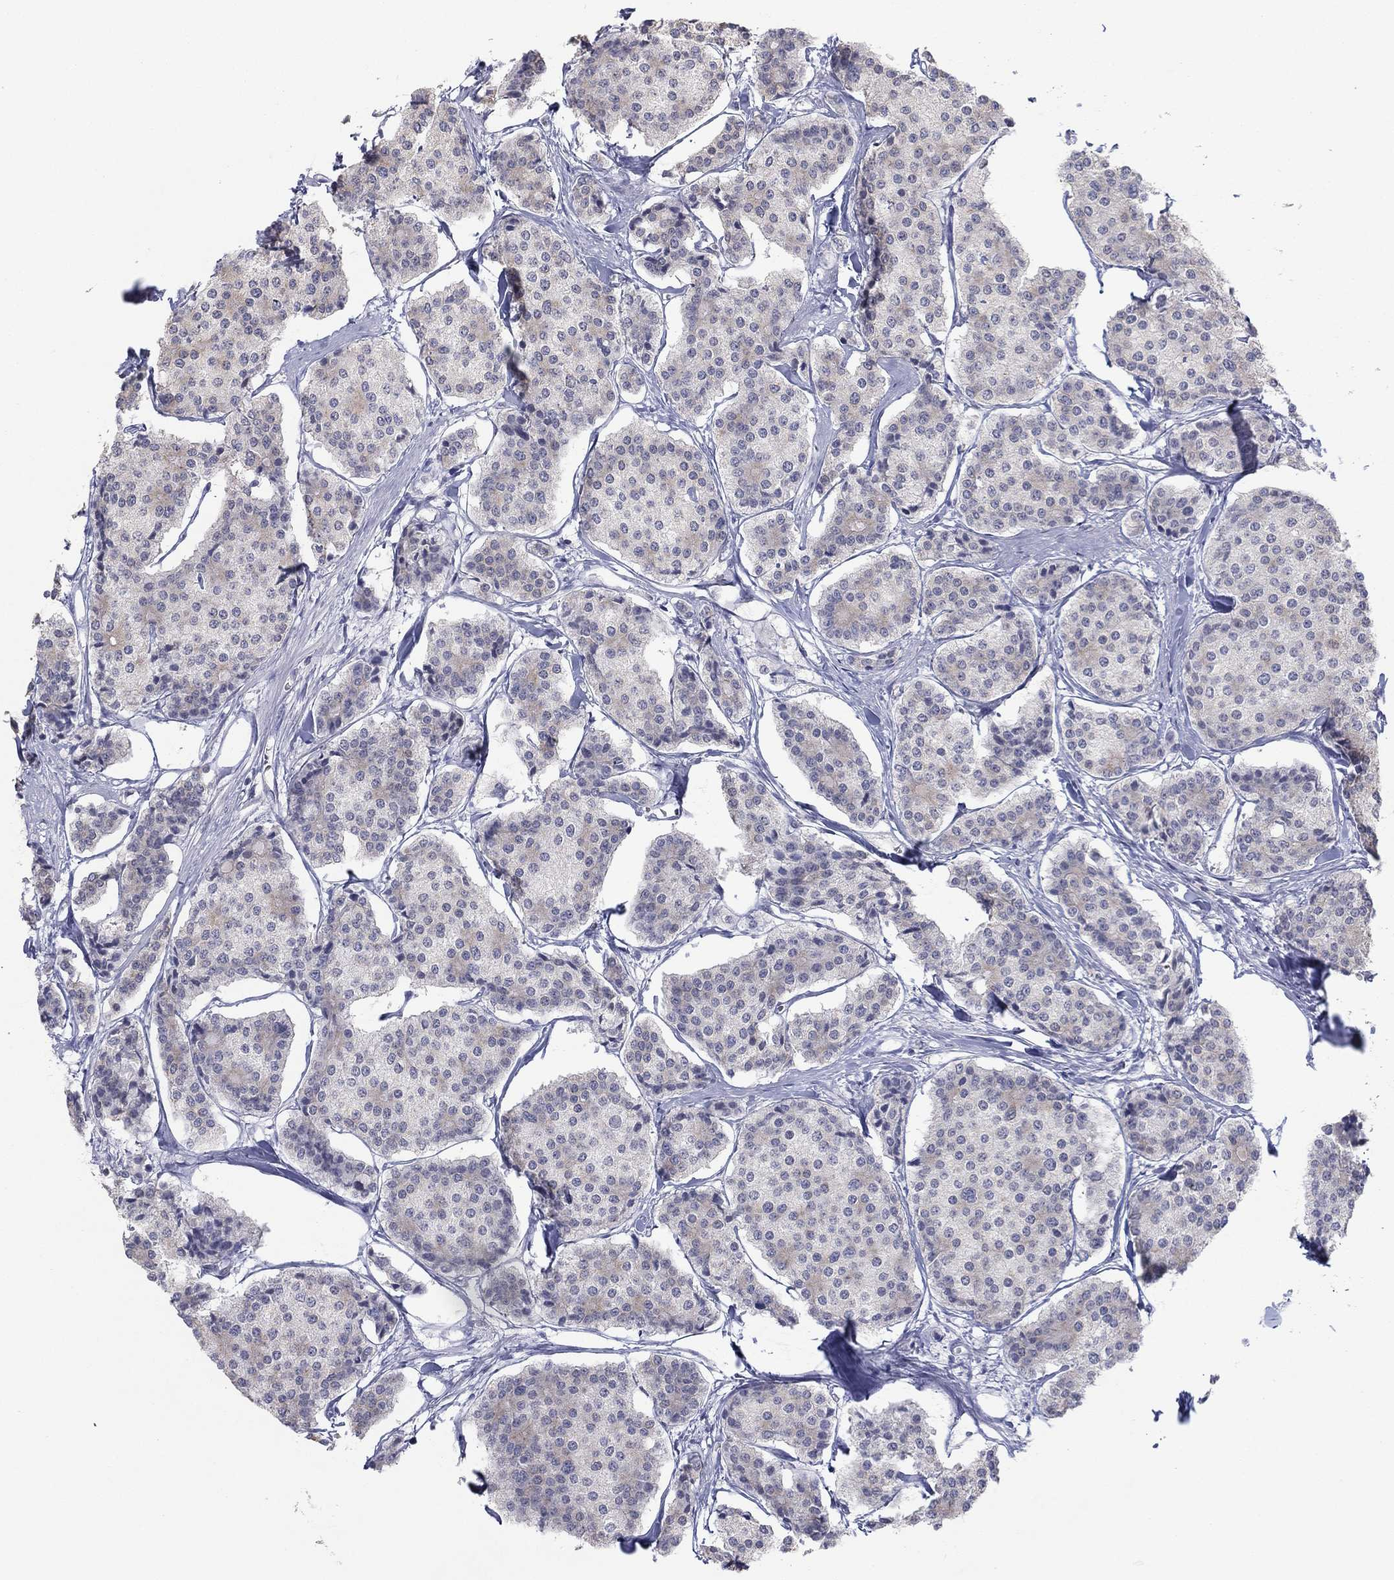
{"staining": {"intensity": "negative", "quantity": "none", "location": "none"}, "tissue": "carcinoid", "cell_type": "Tumor cells", "image_type": "cancer", "snomed": [{"axis": "morphology", "description": "Carcinoid, malignant, NOS"}, {"axis": "topography", "description": "Small intestine"}], "caption": "Tumor cells show no significant staining in malignant carcinoid. (Stains: DAB (3,3'-diaminobenzidine) IHC with hematoxylin counter stain, Microscopy: brightfield microscopy at high magnification).", "gene": "SLC22A2", "patient": {"sex": "female", "age": 65}}